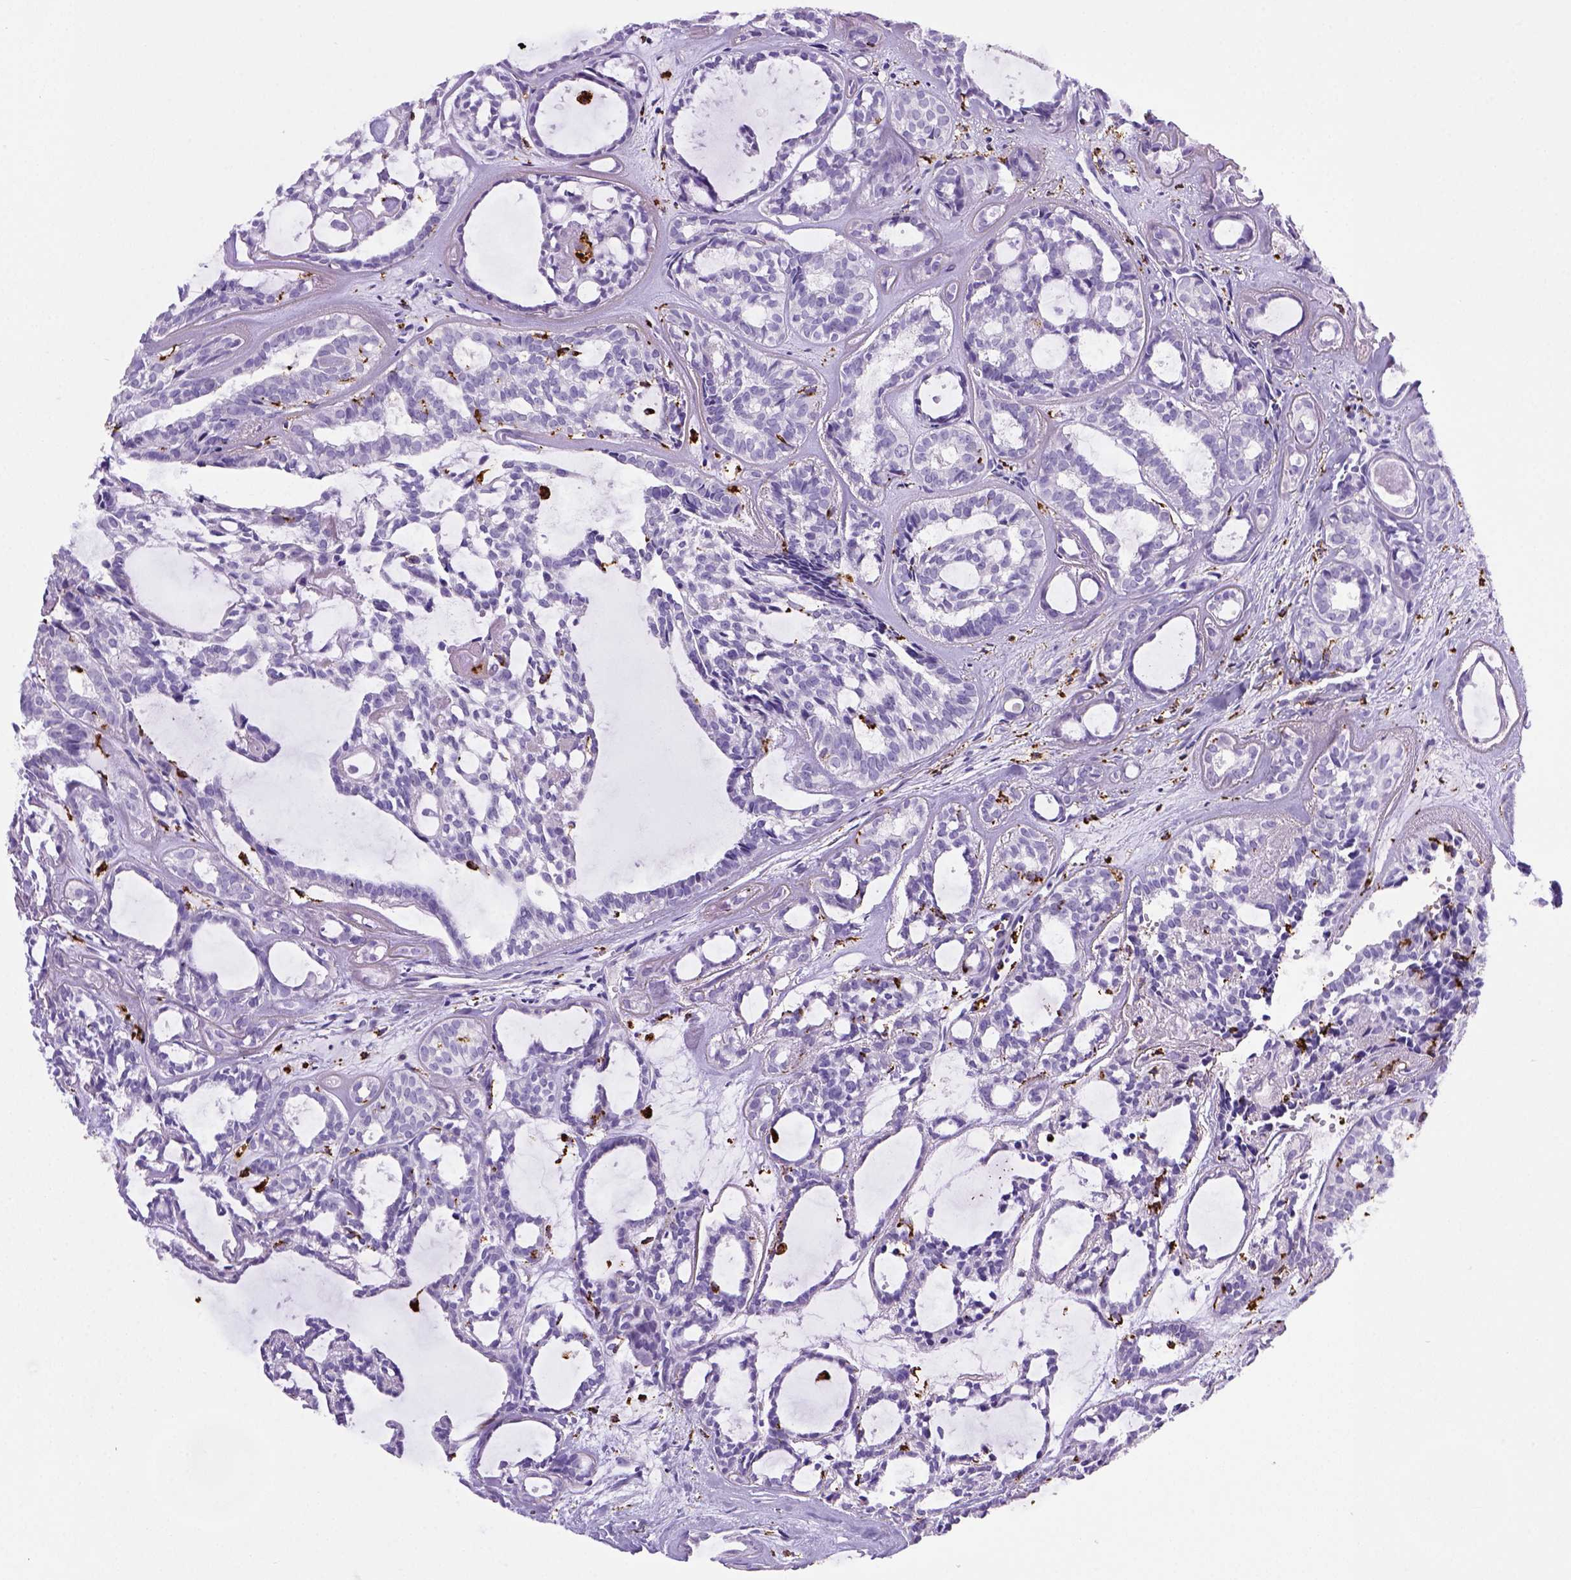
{"staining": {"intensity": "negative", "quantity": "none", "location": "none"}, "tissue": "head and neck cancer", "cell_type": "Tumor cells", "image_type": "cancer", "snomed": [{"axis": "morphology", "description": "Adenocarcinoma, NOS"}, {"axis": "topography", "description": "Head-Neck"}], "caption": "A high-resolution photomicrograph shows IHC staining of head and neck cancer, which exhibits no significant staining in tumor cells.", "gene": "CD68", "patient": {"sex": "female", "age": 62}}